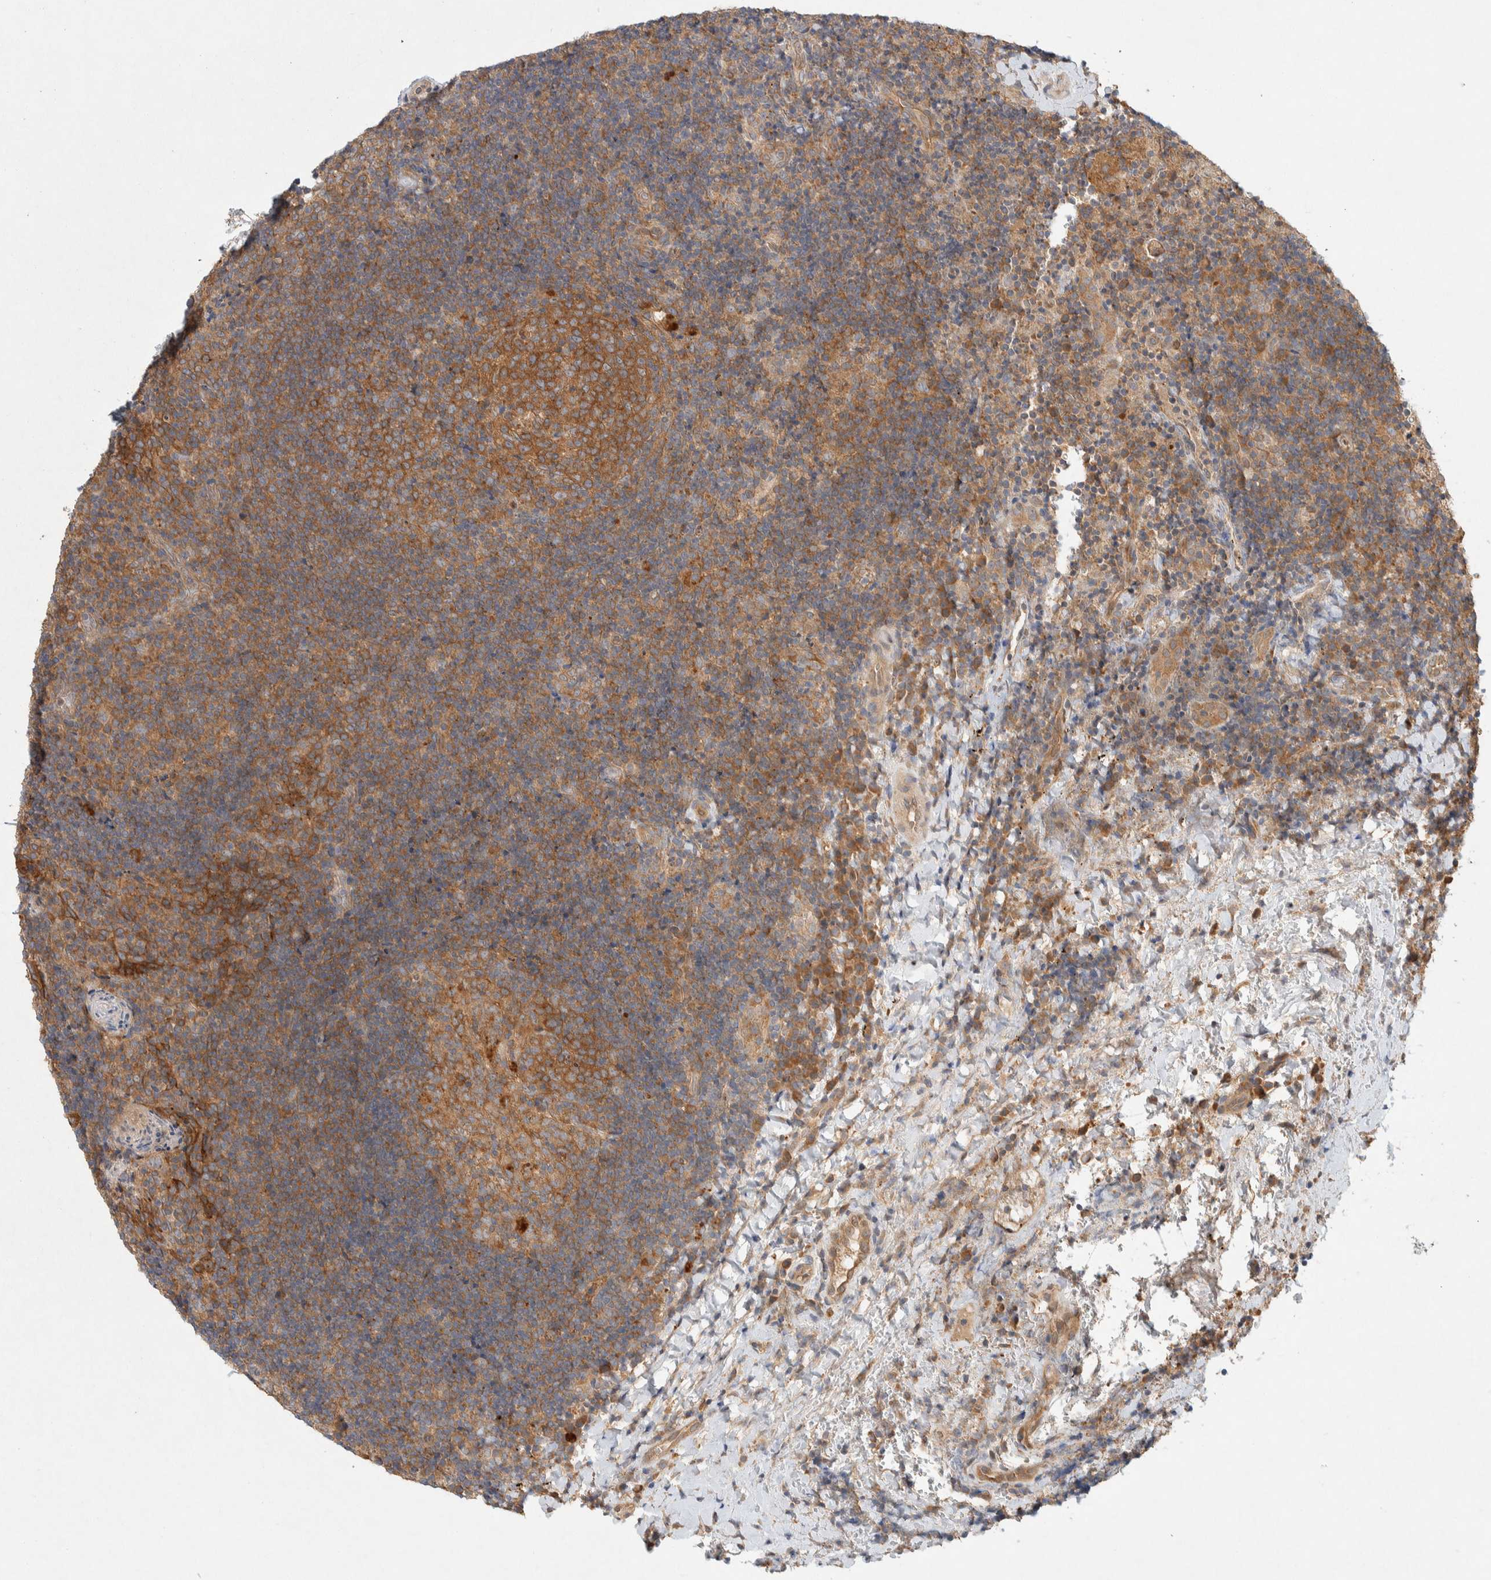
{"staining": {"intensity": "moderate", "quantity": ">75%", "location": "cytoplasmic/membranous"}, "tissue": "lymphoma", "cell_type": "Tumor cells", "image_type": "cancer", "snomed": [{"axis": "morphology", "description": "Malignant lymphoma, non-Hodgkin's type, High grade"}, {"axis": "topography", "description": "Tonsil"}], "caption": "Immunohistochemical staining of lymphoma shows medium levels of moderate cytoplasmic/membranous protein staining in about >75% of tumor cells.", "gene": "PXK", "patient": {"sex": "female", "age": 36}}